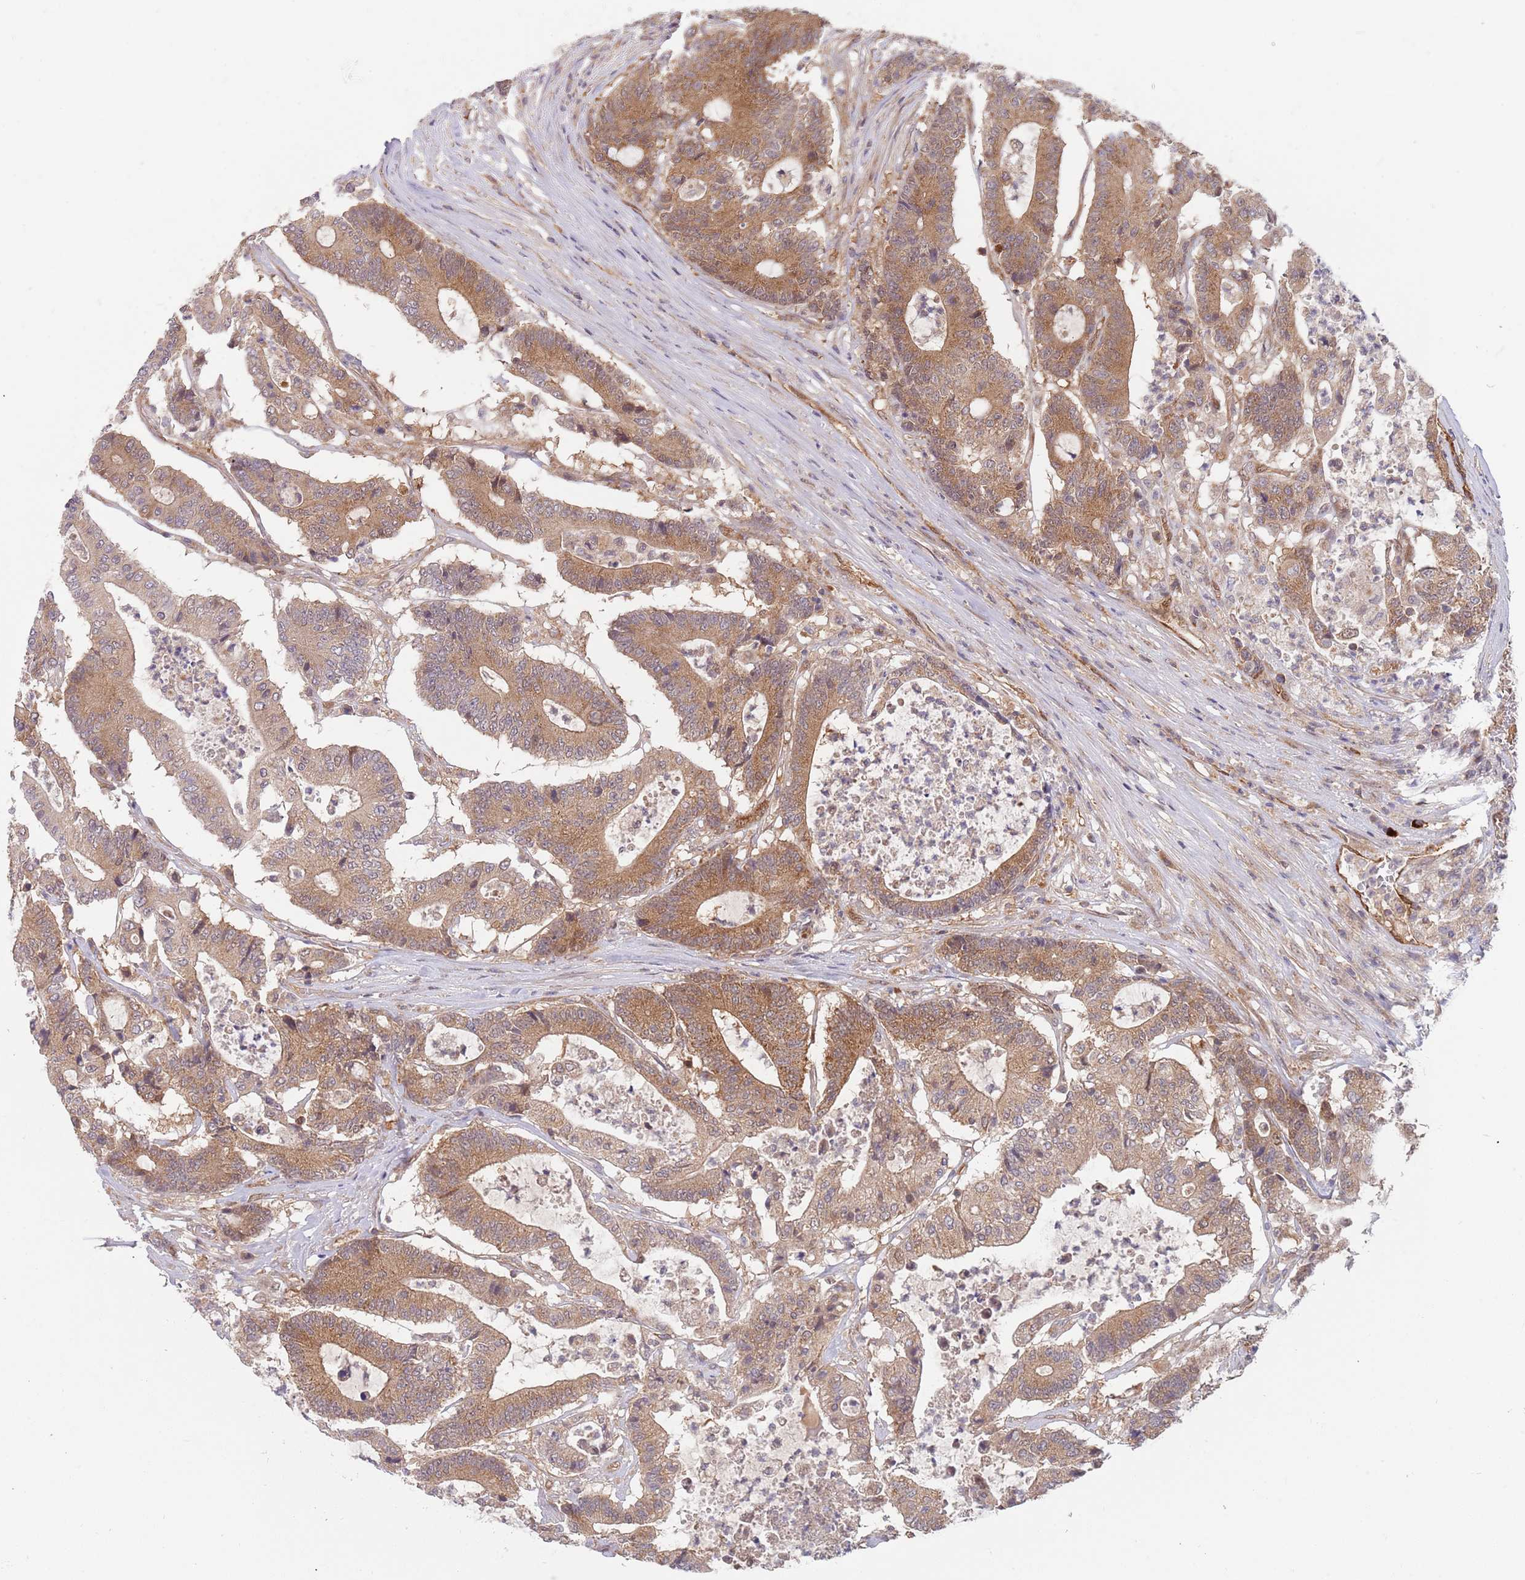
{"staining": {"intensity": "moderate", "quantity": ">75%", "location": "cytoplasmic/membranous"}, "tissue": "colorectal cancer", "cell_type": "Tumor cells", "image_type": "cancer", "snomed": [{"axis": "morphology", "description": "Adenocarcinoma, NOS"}, {"axis": "topography", "description": "Colon"}], "caption": "Colorectal cancer (adenocarcinoma) was stained to show a protein in brown. There is medium levels of moderate cytoplasmic/membranous expression in about >75% of tumor cells.", "gene": "GUK1", "patient": {"sex": "female", "age": 84}}